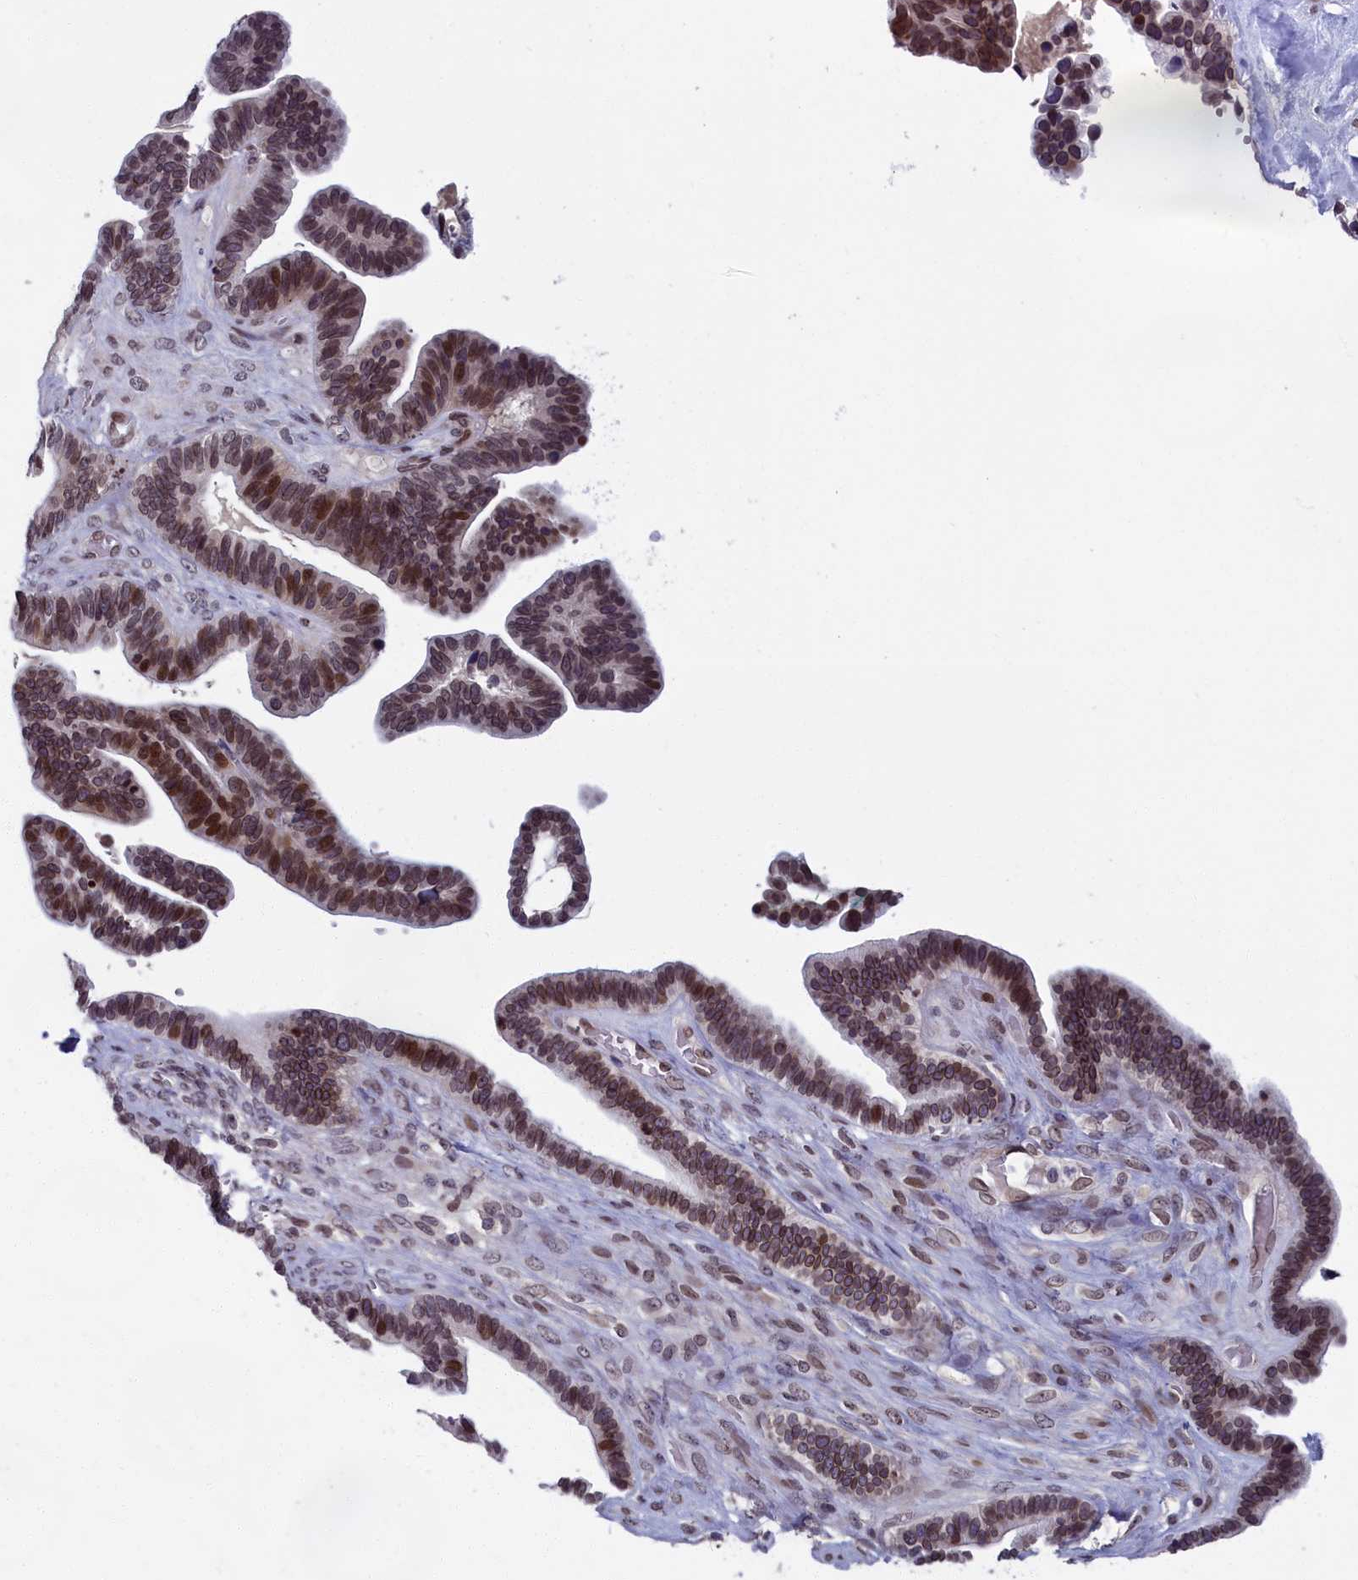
{"staining": {"intensity": "moderate", "quantity": ">75%", "location": "cytoplasmic/membranous,nuclear"}, "tissue": "ovarian cancer", "cell_type": "Tumor cells", "image_type": "cancer", "snomed": [{"axis": "morphology", "description": "Cystadenocarcinoma, serous, NOS"}, {"axis": "topography", "description": "Ovary"}], "caption": "IHC of ovarian serous cystadenocarcinoma reveals medium levels of moderate cytoplasmic/membranous and nuclear positivity in about >75% of tumor cells.", "gene": "GPSM1", "patient": {"sex": "female", "age": 56}}